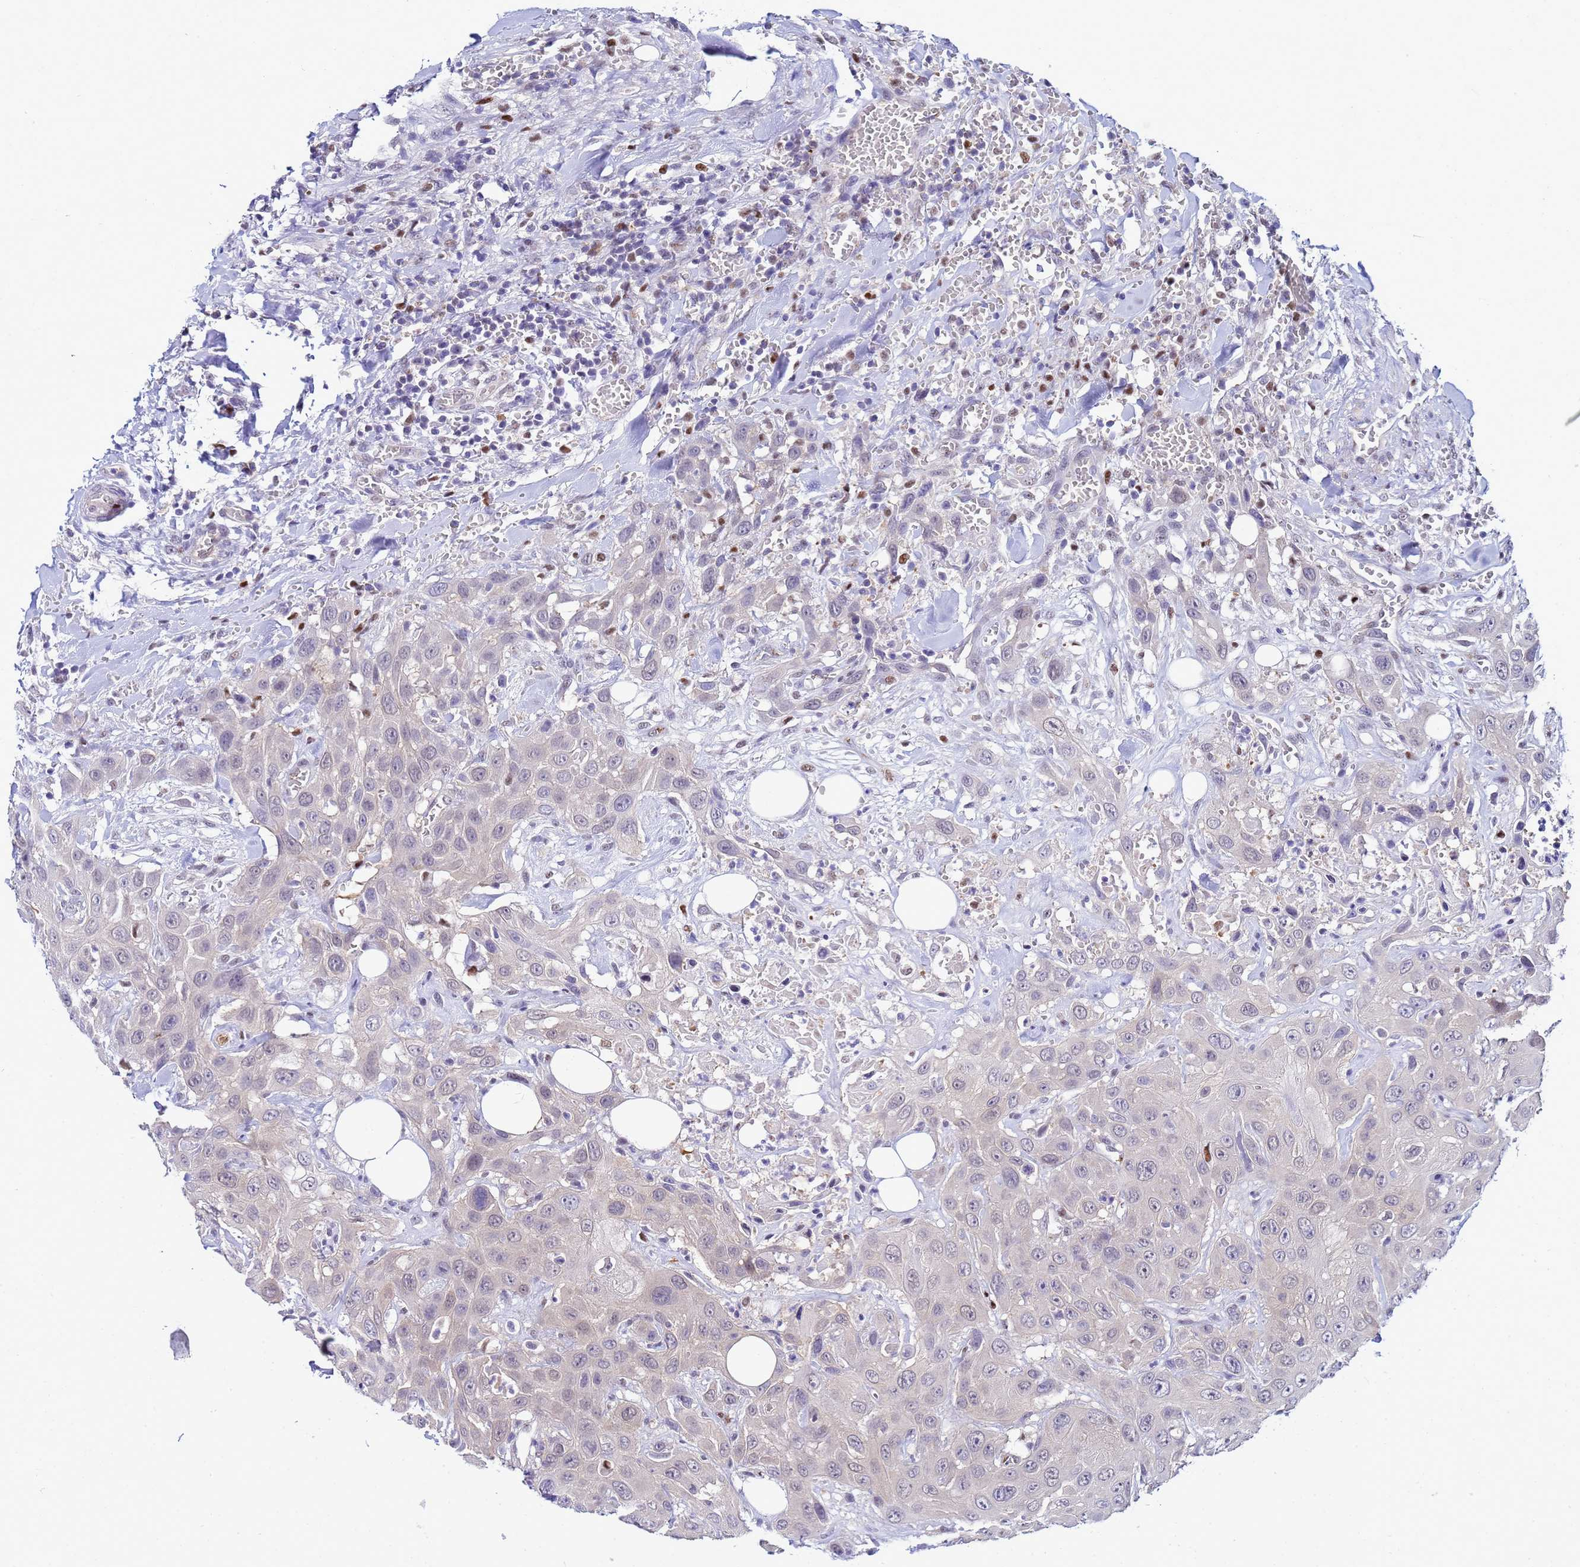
{"staining": {"intensity": "negative", "quantity": "none", "location": "none"}, "tissue": "head and neck cancer", "cell_type": "Tumor cells", "image_type": "cancer", "snomed": [{"axis": "morphology", "description": "Squamous cell carcinoma, NOS"}, {"axis": "topography", "description": "Head-Neck"}], "caption": "High magnification brightfield microscopy of squamous cell carcinoma (head and neck) stained with DAB (3,3'-diaminobenzidine) (brown) and counterstained with hematoxylin (blue): tumor cells show no significant staining. (Immunohistochemistry, brightfield microscopy, high magnification).", "gene": "SLC25A37", "patient": {"sex": "male", "age": 81}}